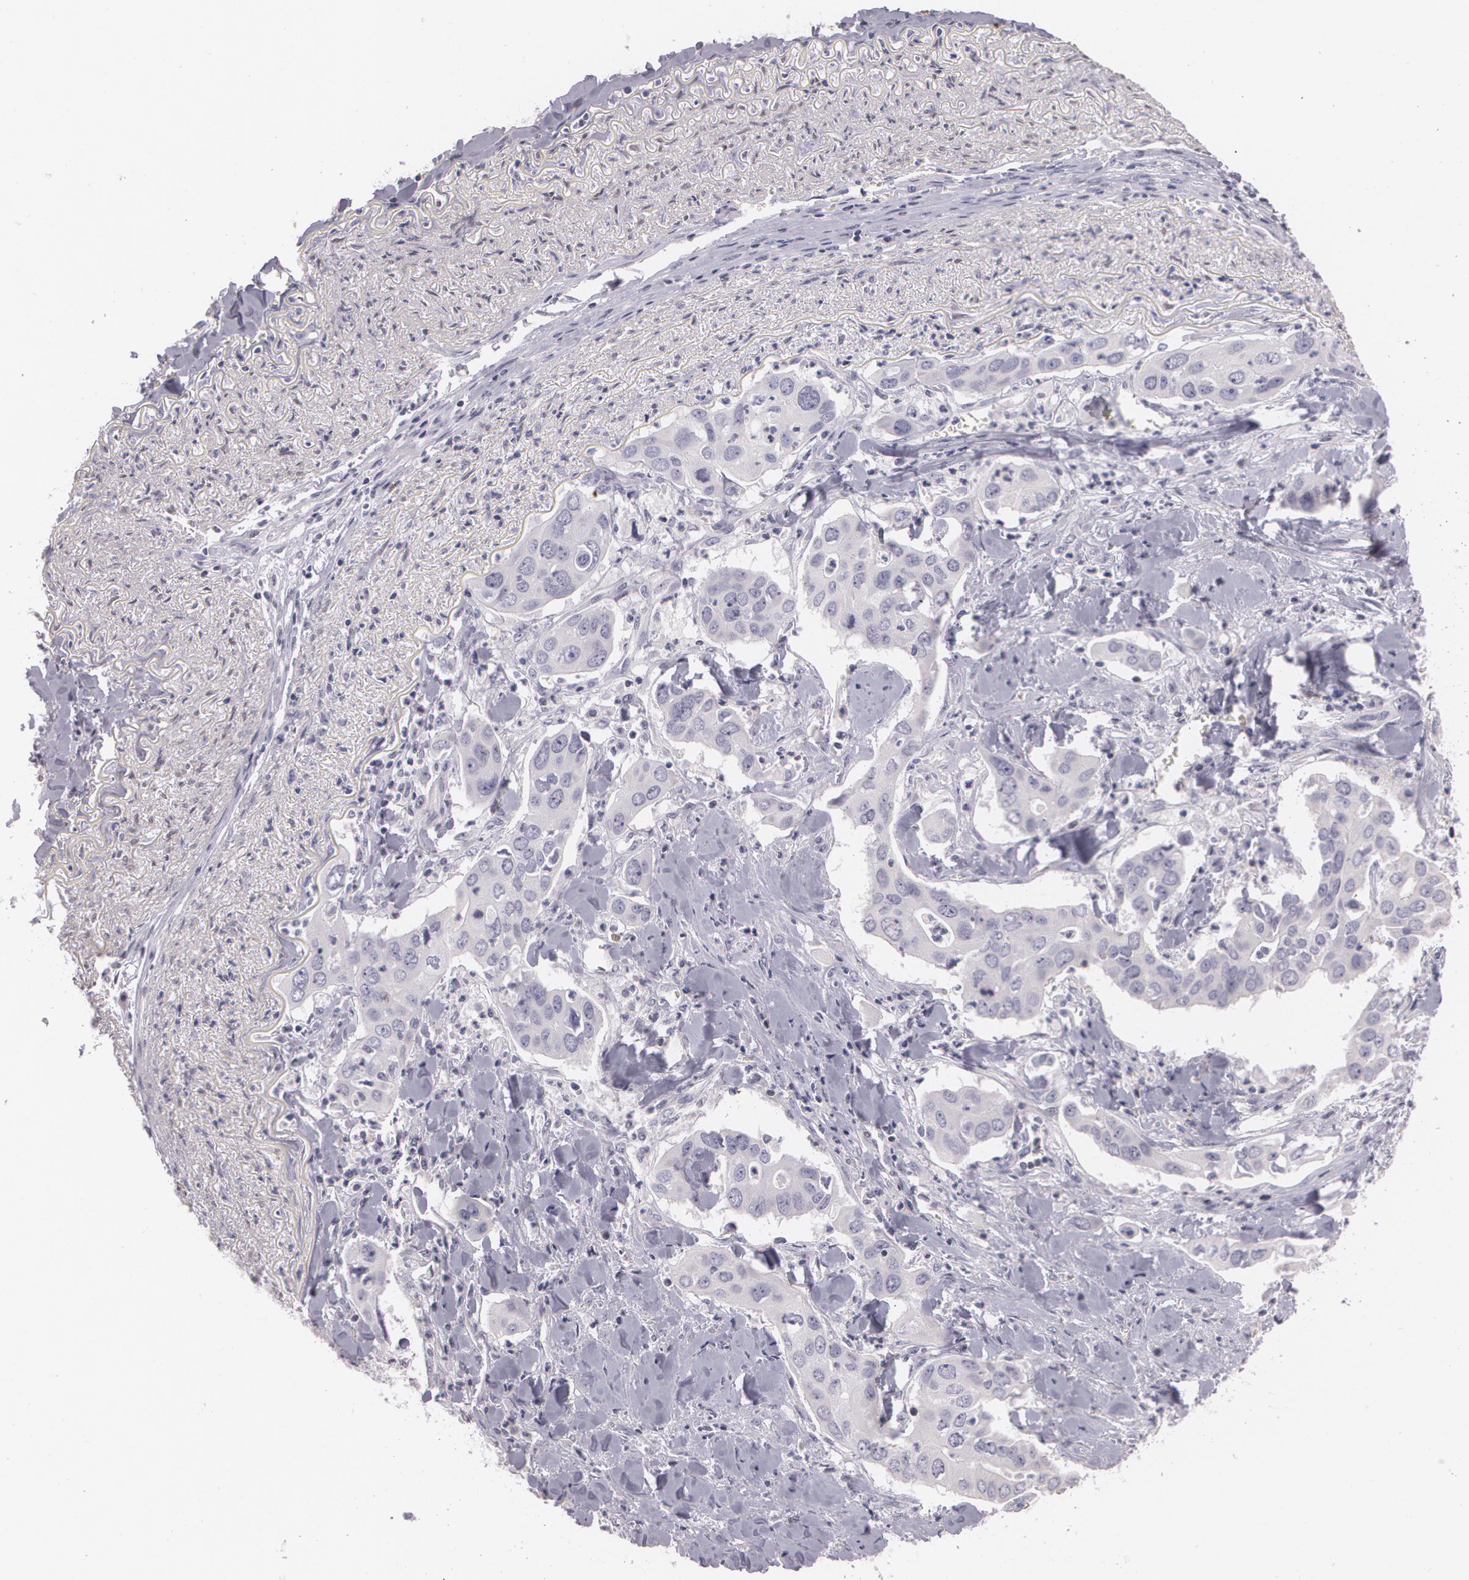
{"staining": {"intensity": "negative", "quantity": "none", "location": "none"}, "tissue": "lung cancer", "cell_type": "Tumor cells", "image_type": "cancer", "snomed": [{"axis": "morphology", "description": "Adenocarcinoma, NOS"}, {"axis": "topography", "description": "Lung"}], "caption": "This is a photomicrograph of immunohistochemistry (IHC) staining of lung cancer, which shows no expression in tumor cells.", "gene": "ZBTB16", "patient": {"sex": "male", "age": 48}}